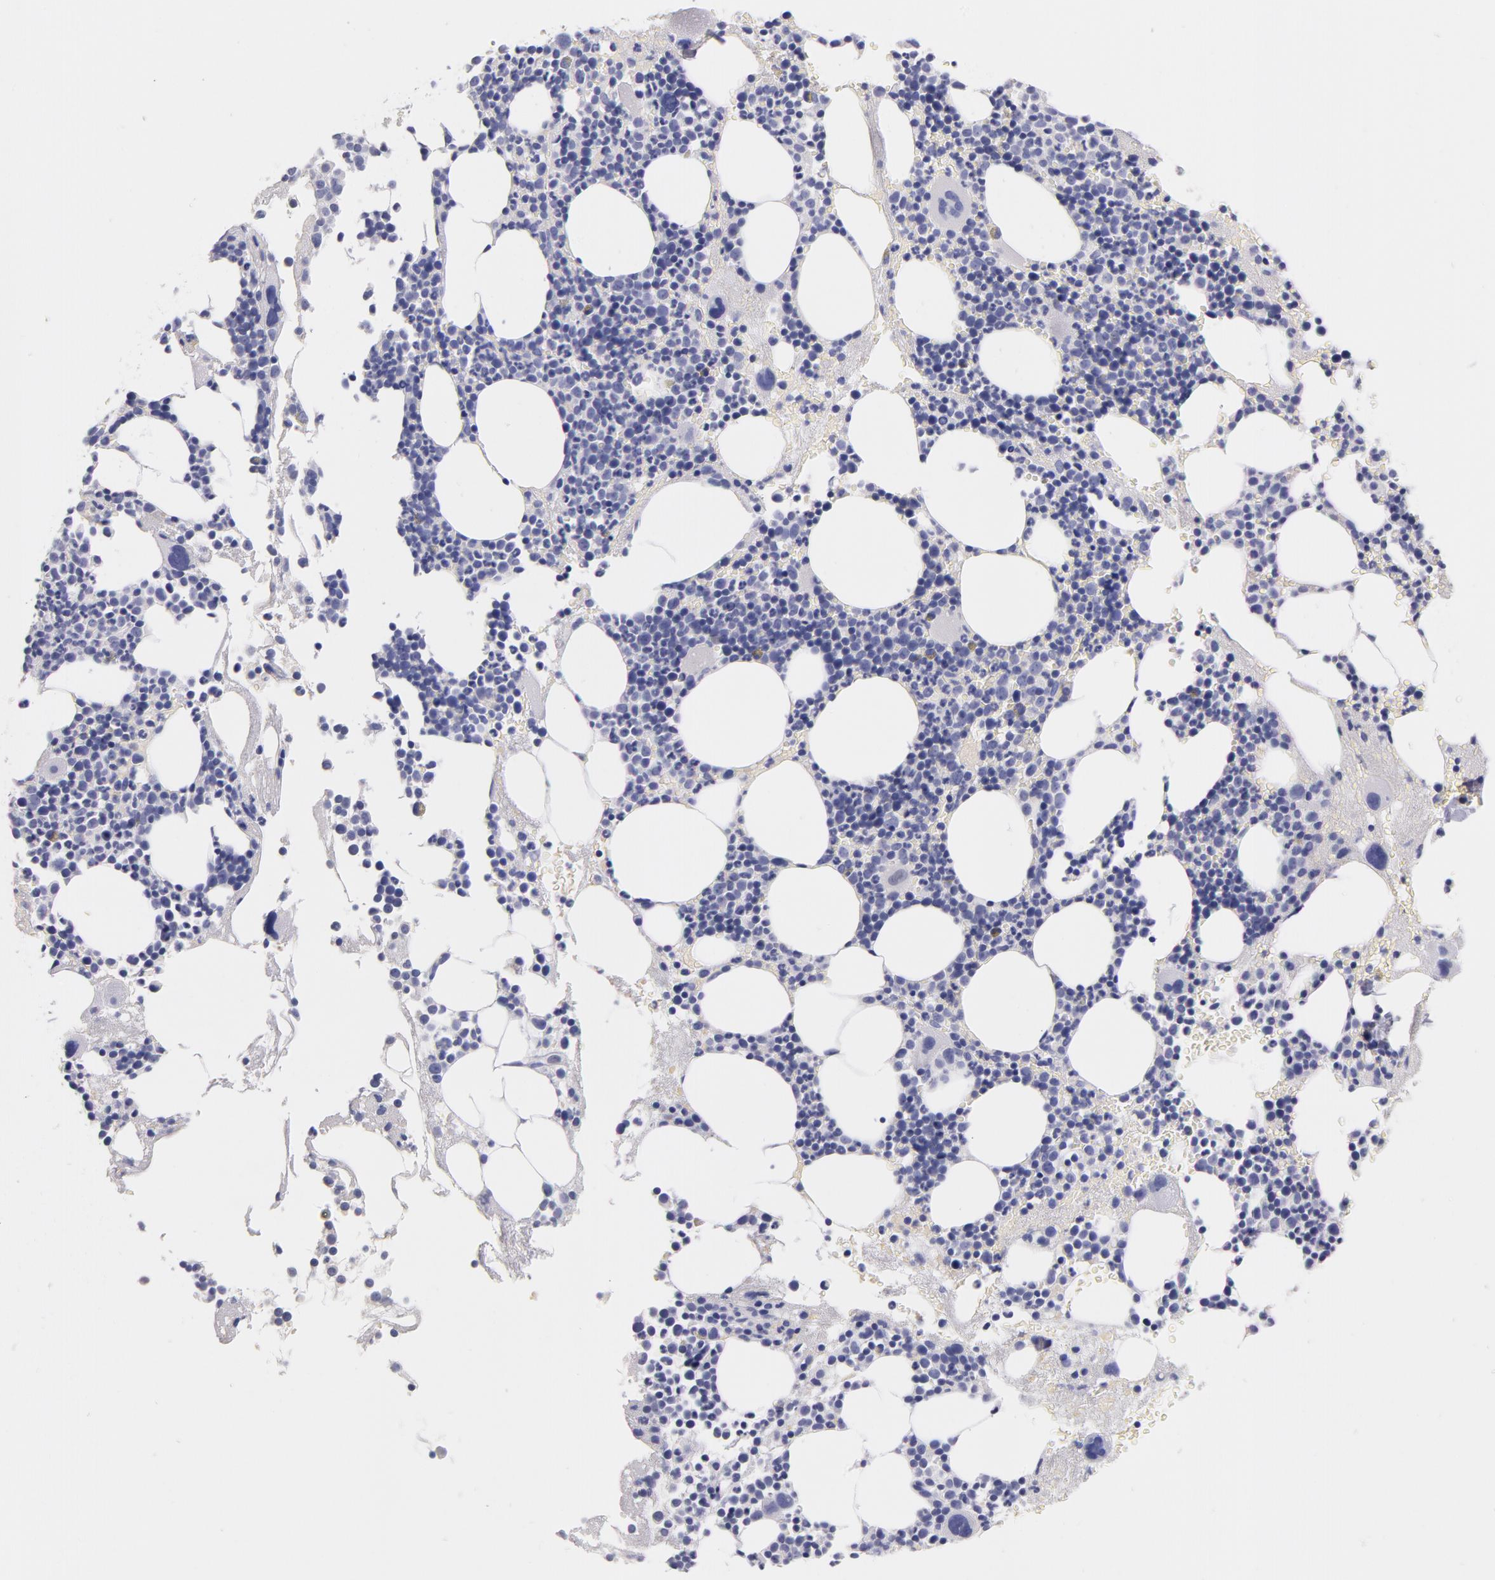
{"staining": {"intensity": "weak", "quantity": "<25%", "location": "cytoplasmic/membranous"}, "tissue": "bone marrow", "cell_type": "Hematopoietic cells", "image_type": "normal", "snomed": [{"axis": "morphology", "description": "Normal tissue, NOS"}, {"axis": "topography", "description": "Bone marrow"}], "caption": "This is an immunohistochemistry histopathology image of benign bone marrow. There is no positivity in hematopoietic cells.", "gene": "CD44", "patient": {"sex": "male", "age": 75}}